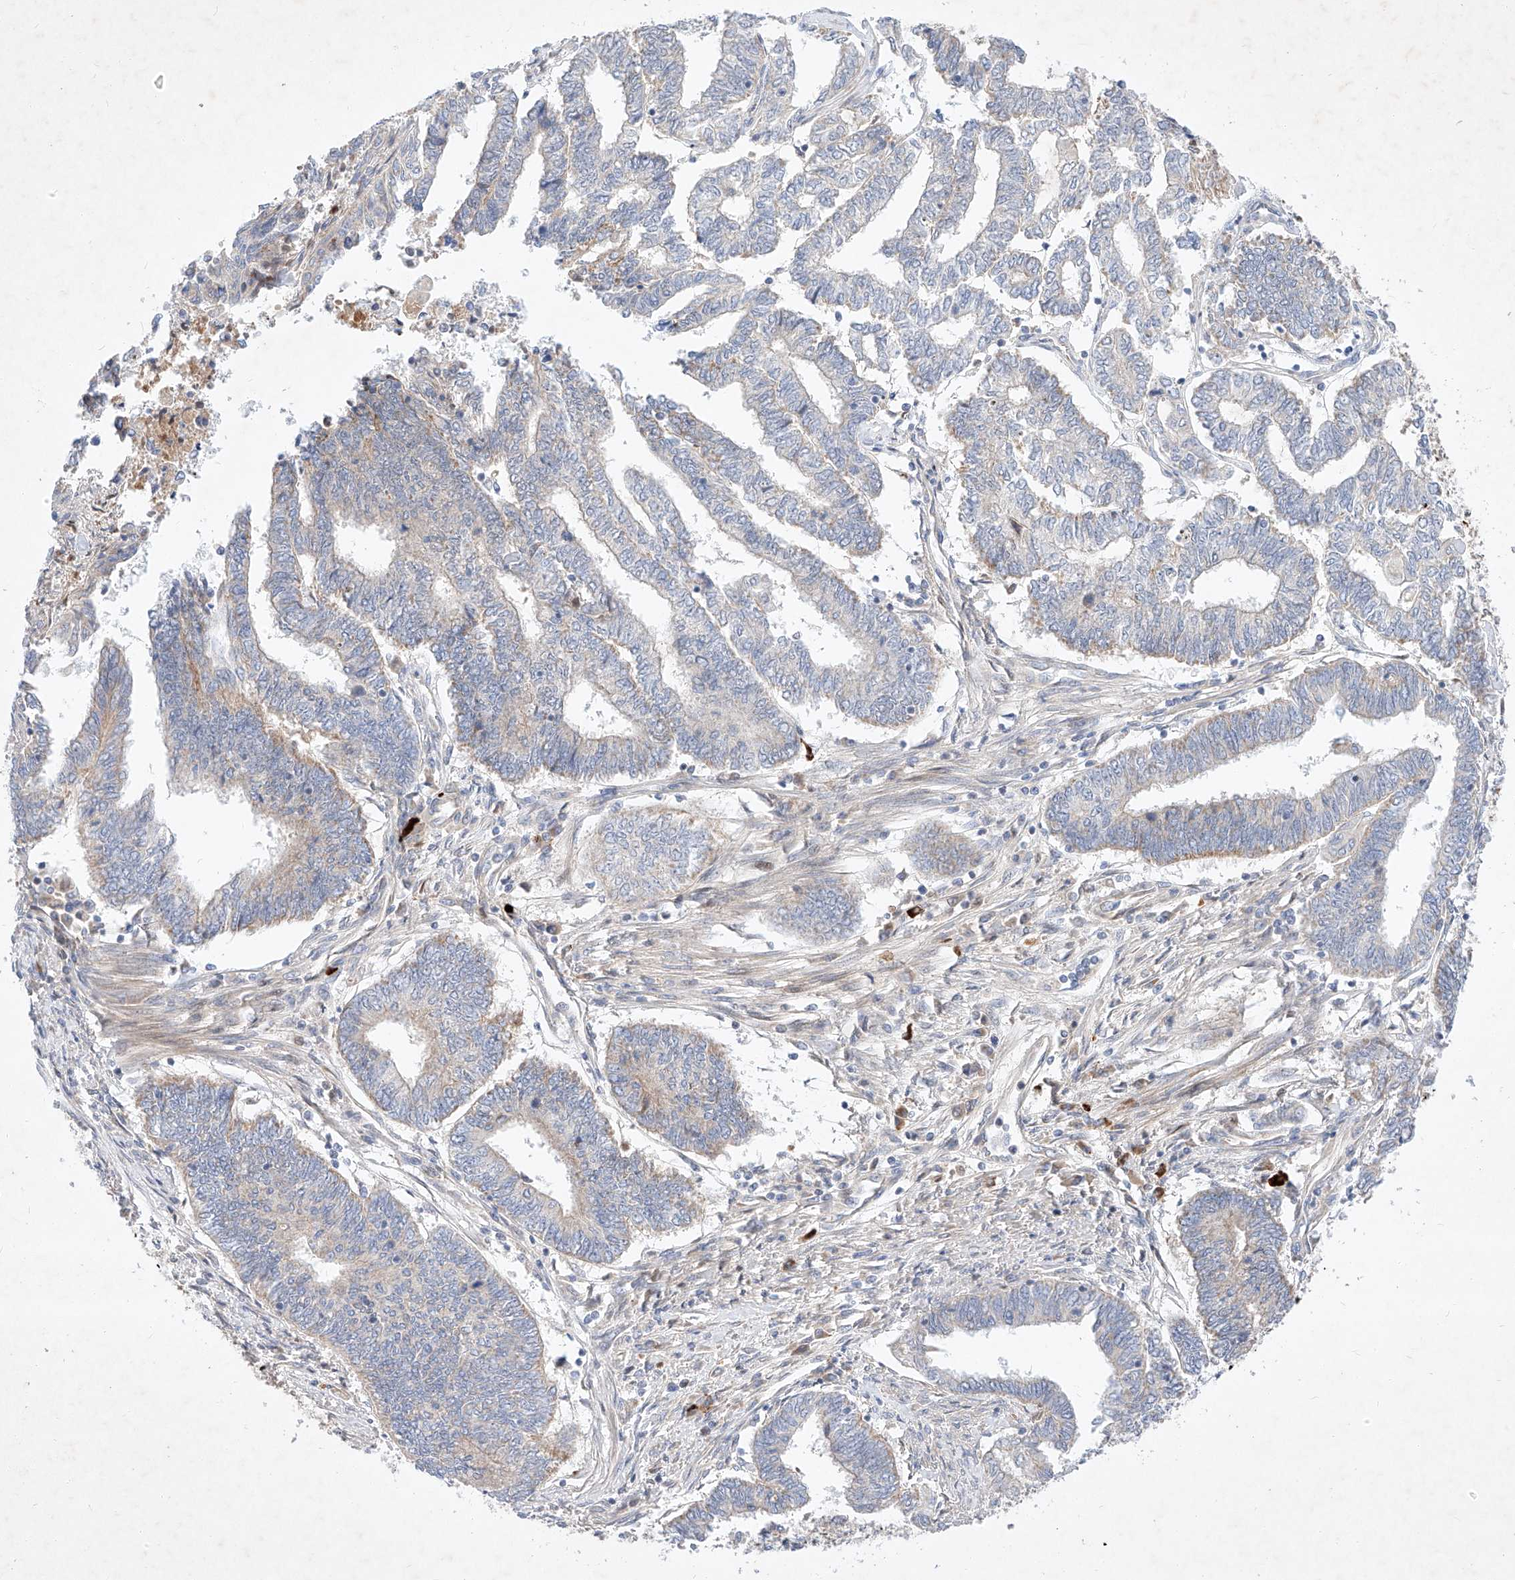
{"staining": {"intensity": "negative", "quantity": "none", "location": "none"}, "tissue": "endometrial cancer", "cell_type": "Tumor cells", "image_type": "cancer", "snomed": [{"axis": "morphology", "description": "Adenocarcinoma, NOS"}, {"axis": "topography", "description": "Uterus"}, {"axis": "topography", "description": "Endometrium"}], "caption": "This is an IHC histopathology image of human endometrial cancer. There is no positivity in tumor cells.", "gene": "OSGEPL1", "patient": {"sex": "female", "age": 70}}